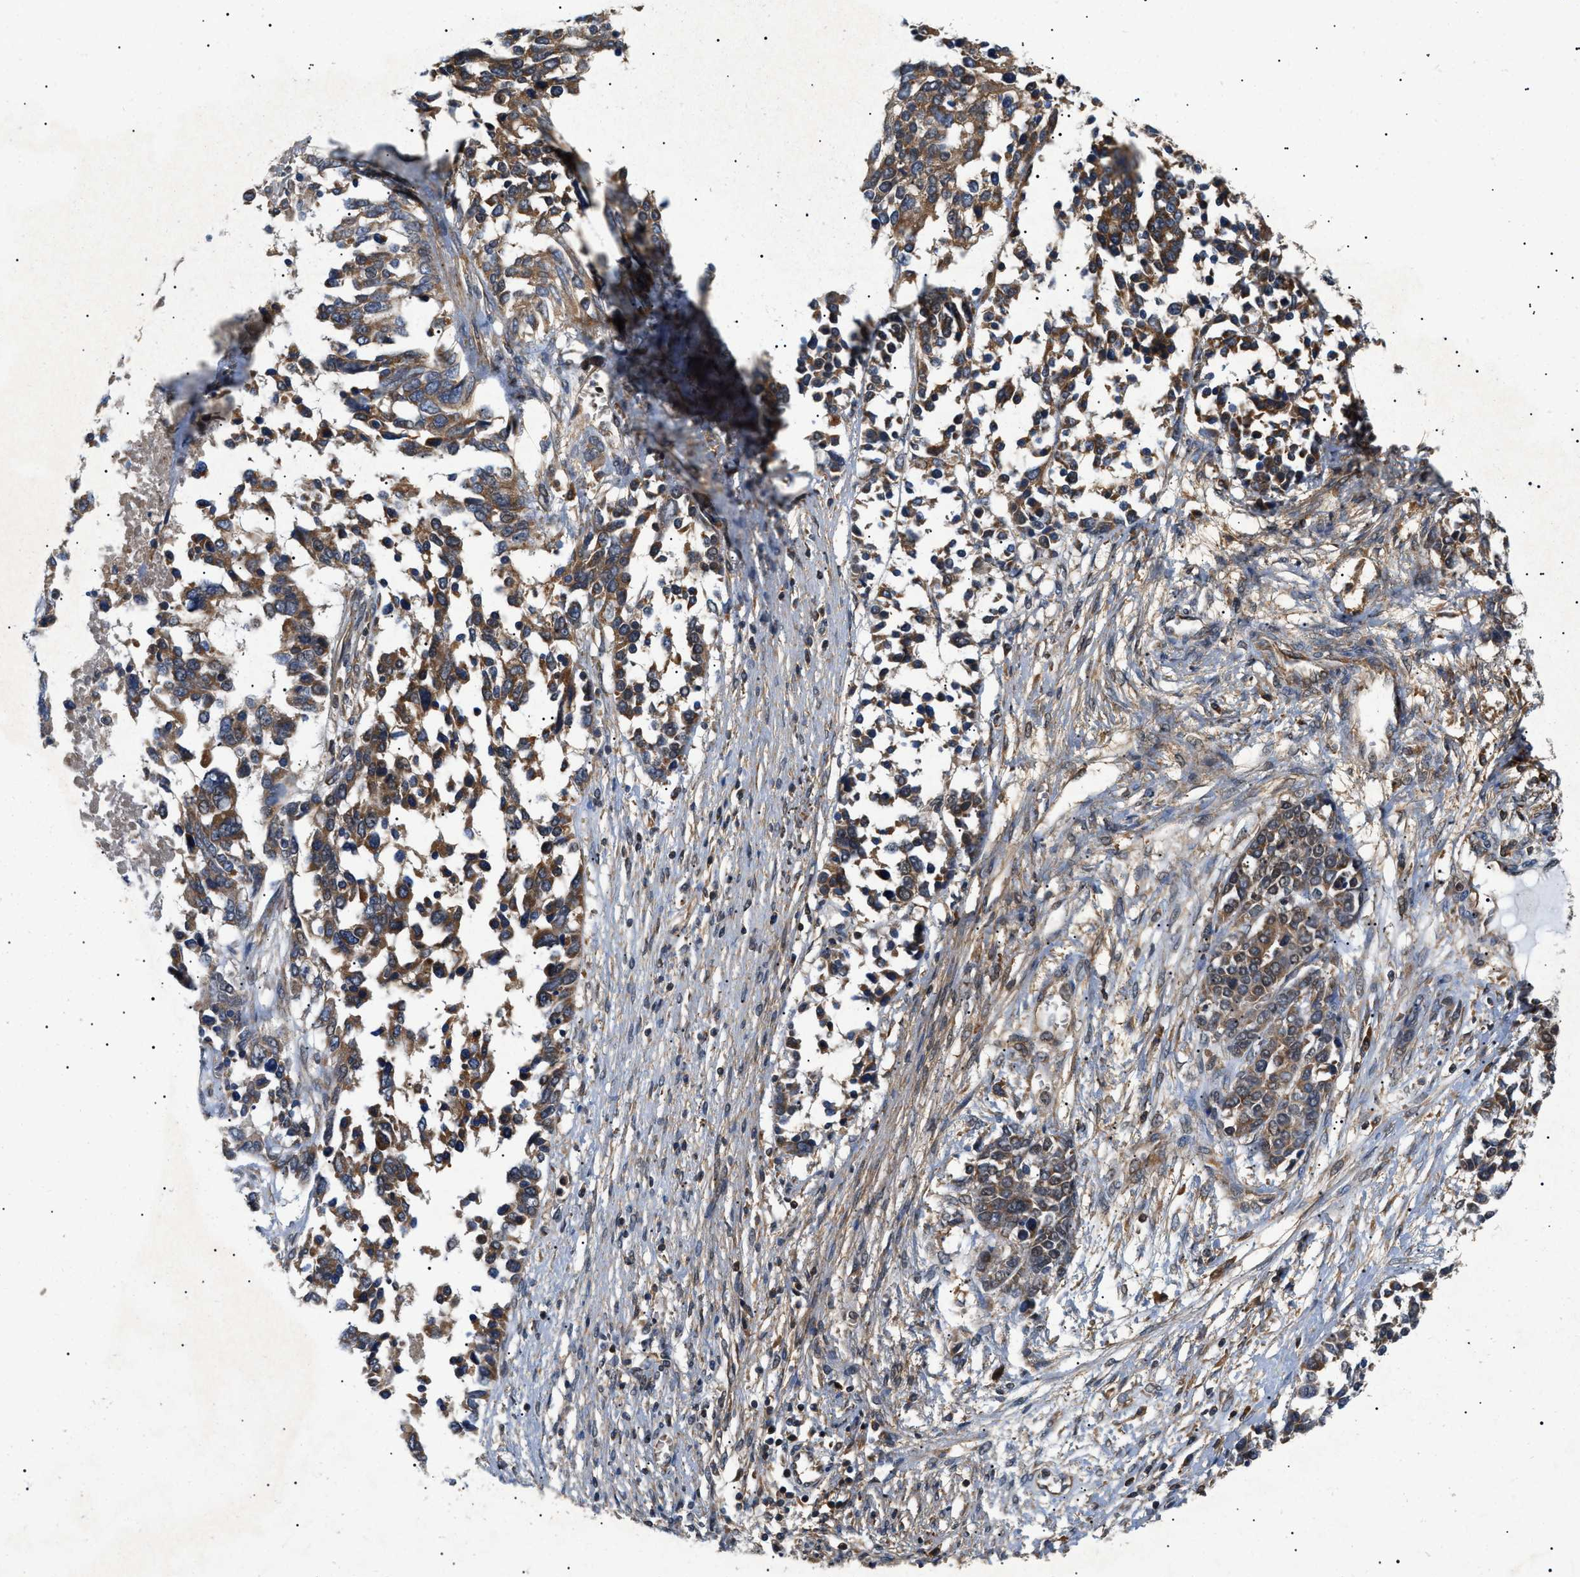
{"staining": {"intensity": "moderate", "quantity": ">75%", "location": "cytoplasmic/membranous"}, "tissue": "ovarian cancer", "cell_type": "Tumor cells", "image_type": "cancer", "snomed": [{"axis": "morphology", "description": "Cystadenocarcinoma, serous, NOS"}, {"axis": "topography", "description": "Ovary"}], "caption": "Ovarian cancer (serous cystadenocarcinoma) was stained to show a protein in brown. There is medium levels of moderate cytoplasmic/membranous positivity in about >75% of tumor cells.", "gene": "PPM1B", "patient": {"sex": "female", "age": 44}}